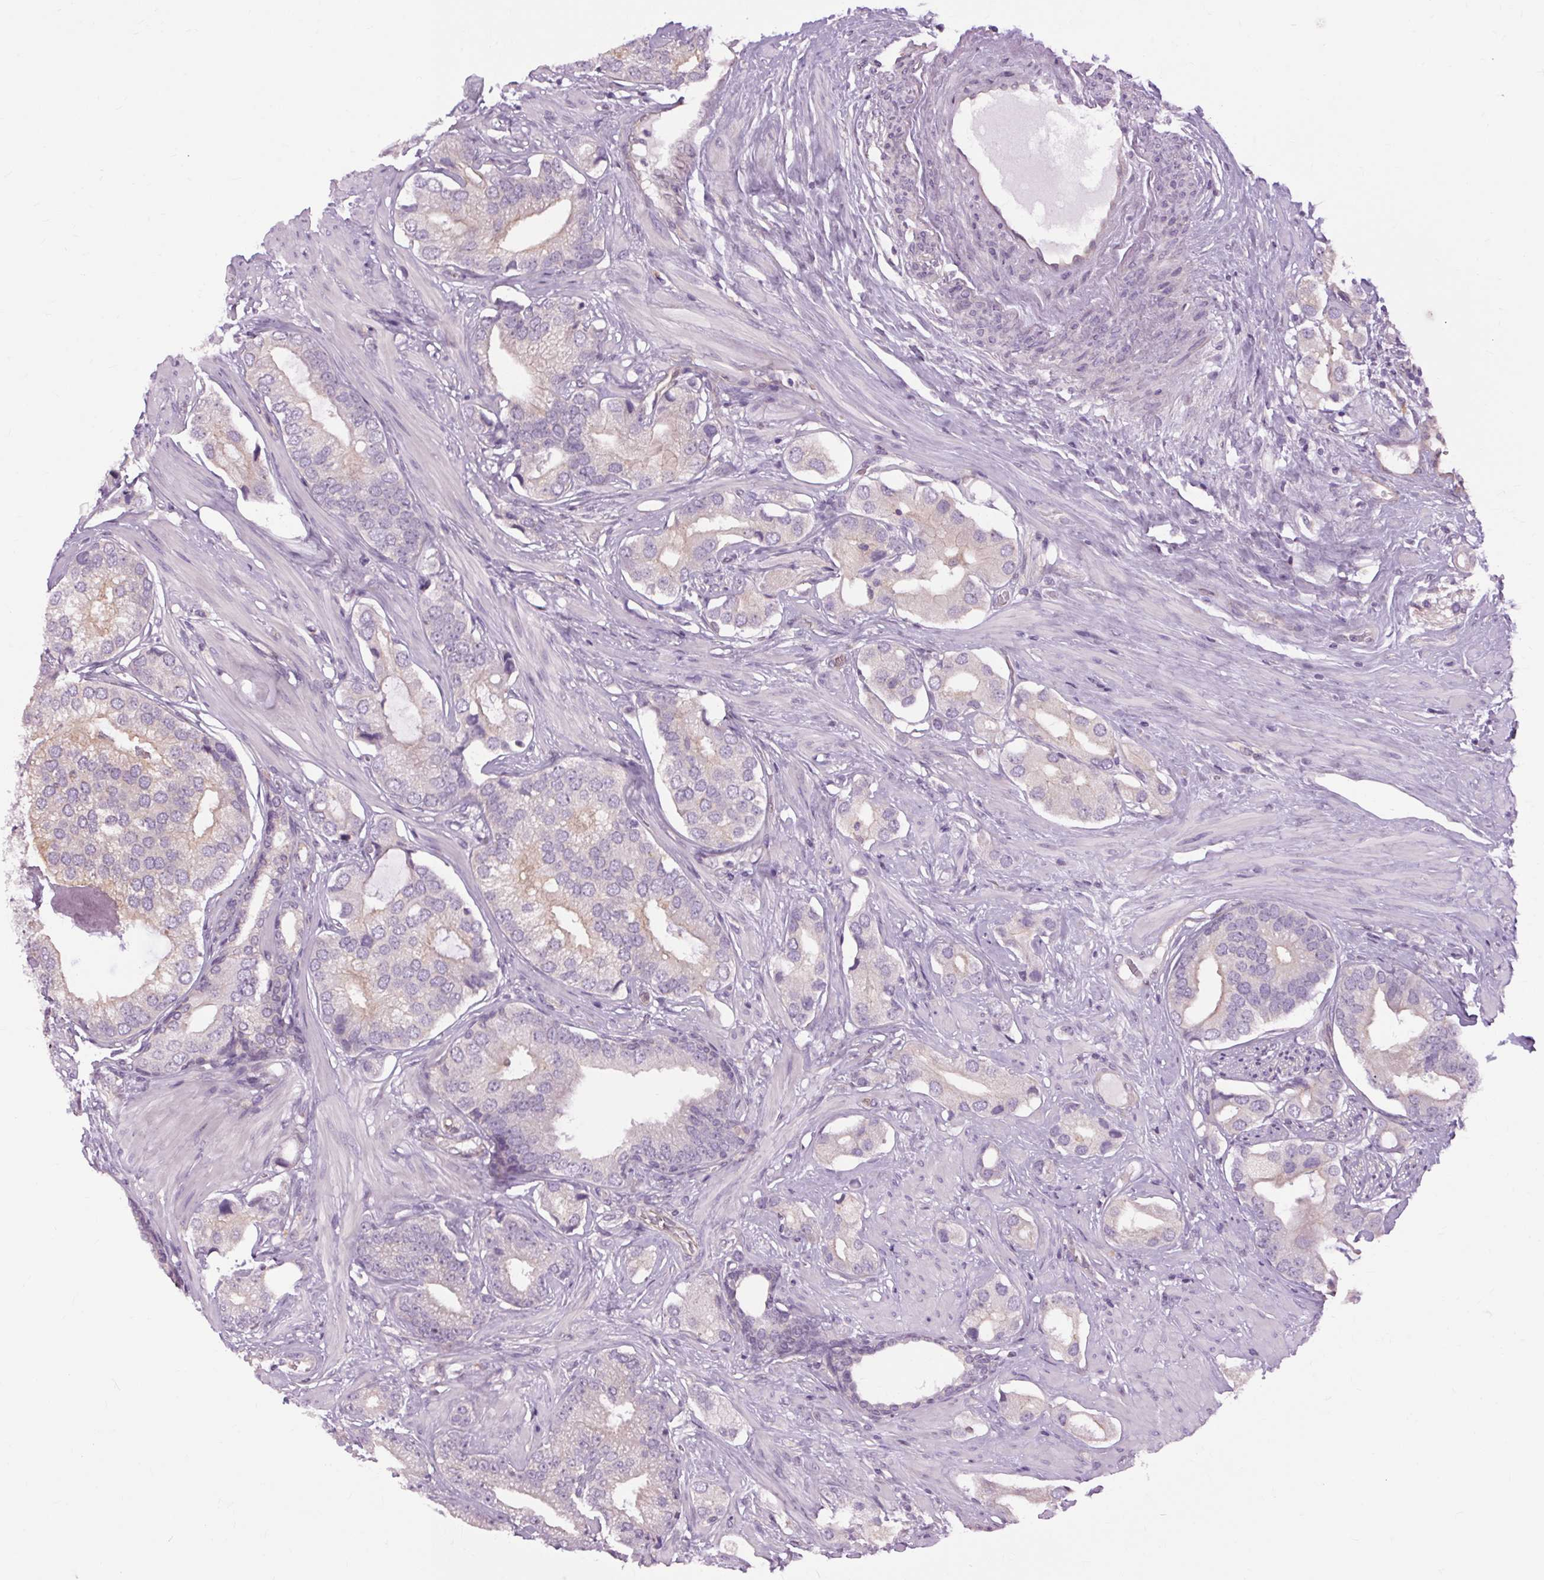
{"staining": {"intensity": "weak", "quantity": "<25%", "location": "cytoplasmic/membranous"}, "tissue": "prostate cancer", "cell_type": "Tumor cells", "image_type": "cancer", "snomed": [{"axis": "morphology", "description": "Adenocarcinoma, Low grade"}, {"axis": "topography", "description": "Prostate"}], "caption": "Human prostate adenocarcinoma (low-grade) stained for a protein using immunohistochemistry shows no staining in tumor cells.", "gene": "TM6SF1", "patient": {"sex": "male", "age": 61}}